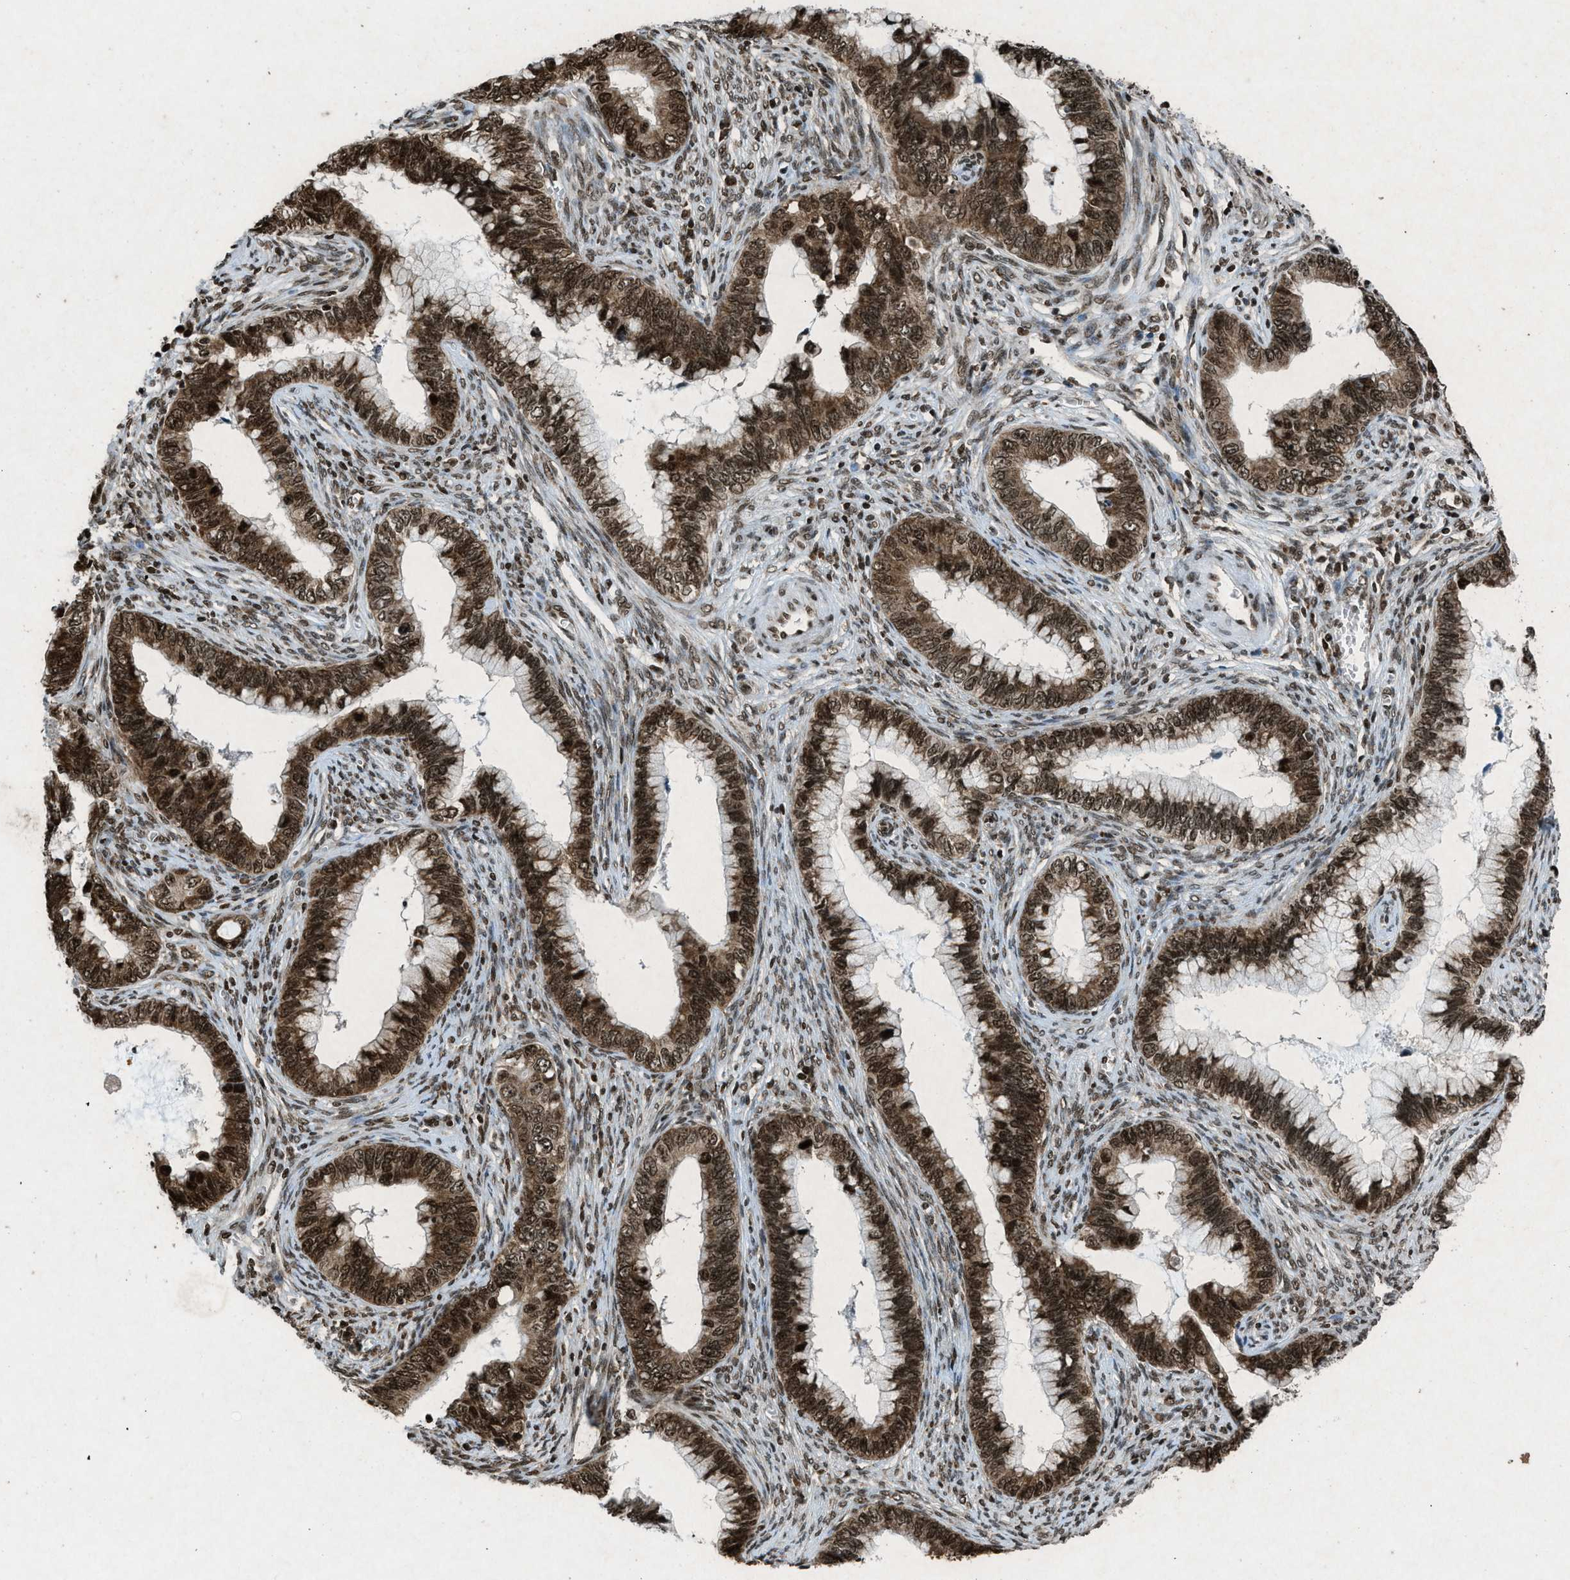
{"staining": {"intensity": "strong", "quantity": ">75%", "location": "cytoplasmic/membranous,nuclear"}, "tissue": "cervical cancer", "cell_type": "Tumor cells", "image_type": "cancer", "snomed": [{"axis": "morphology", "description": "Adenocarcinoma, NOS"}, {"axis": "topography", "description": "Cervix"}], "caption": "Immunohistochemistry (IHC) (DAB (3,3'-diaminobenzidine)) staining of human cervical cancer (adenocarcinoma) displays strong cytoplasmic/membranous and nuclear protein positivity in about >75% of tumor cells. The staining was performed using DAB (3,3'-diaminobenzidine), with brown indicating positive protein expression. Nuclei are stained blue with hematoxylin.", "gene": "NXF1", "patient": {"sex": "female", "age": 44}}